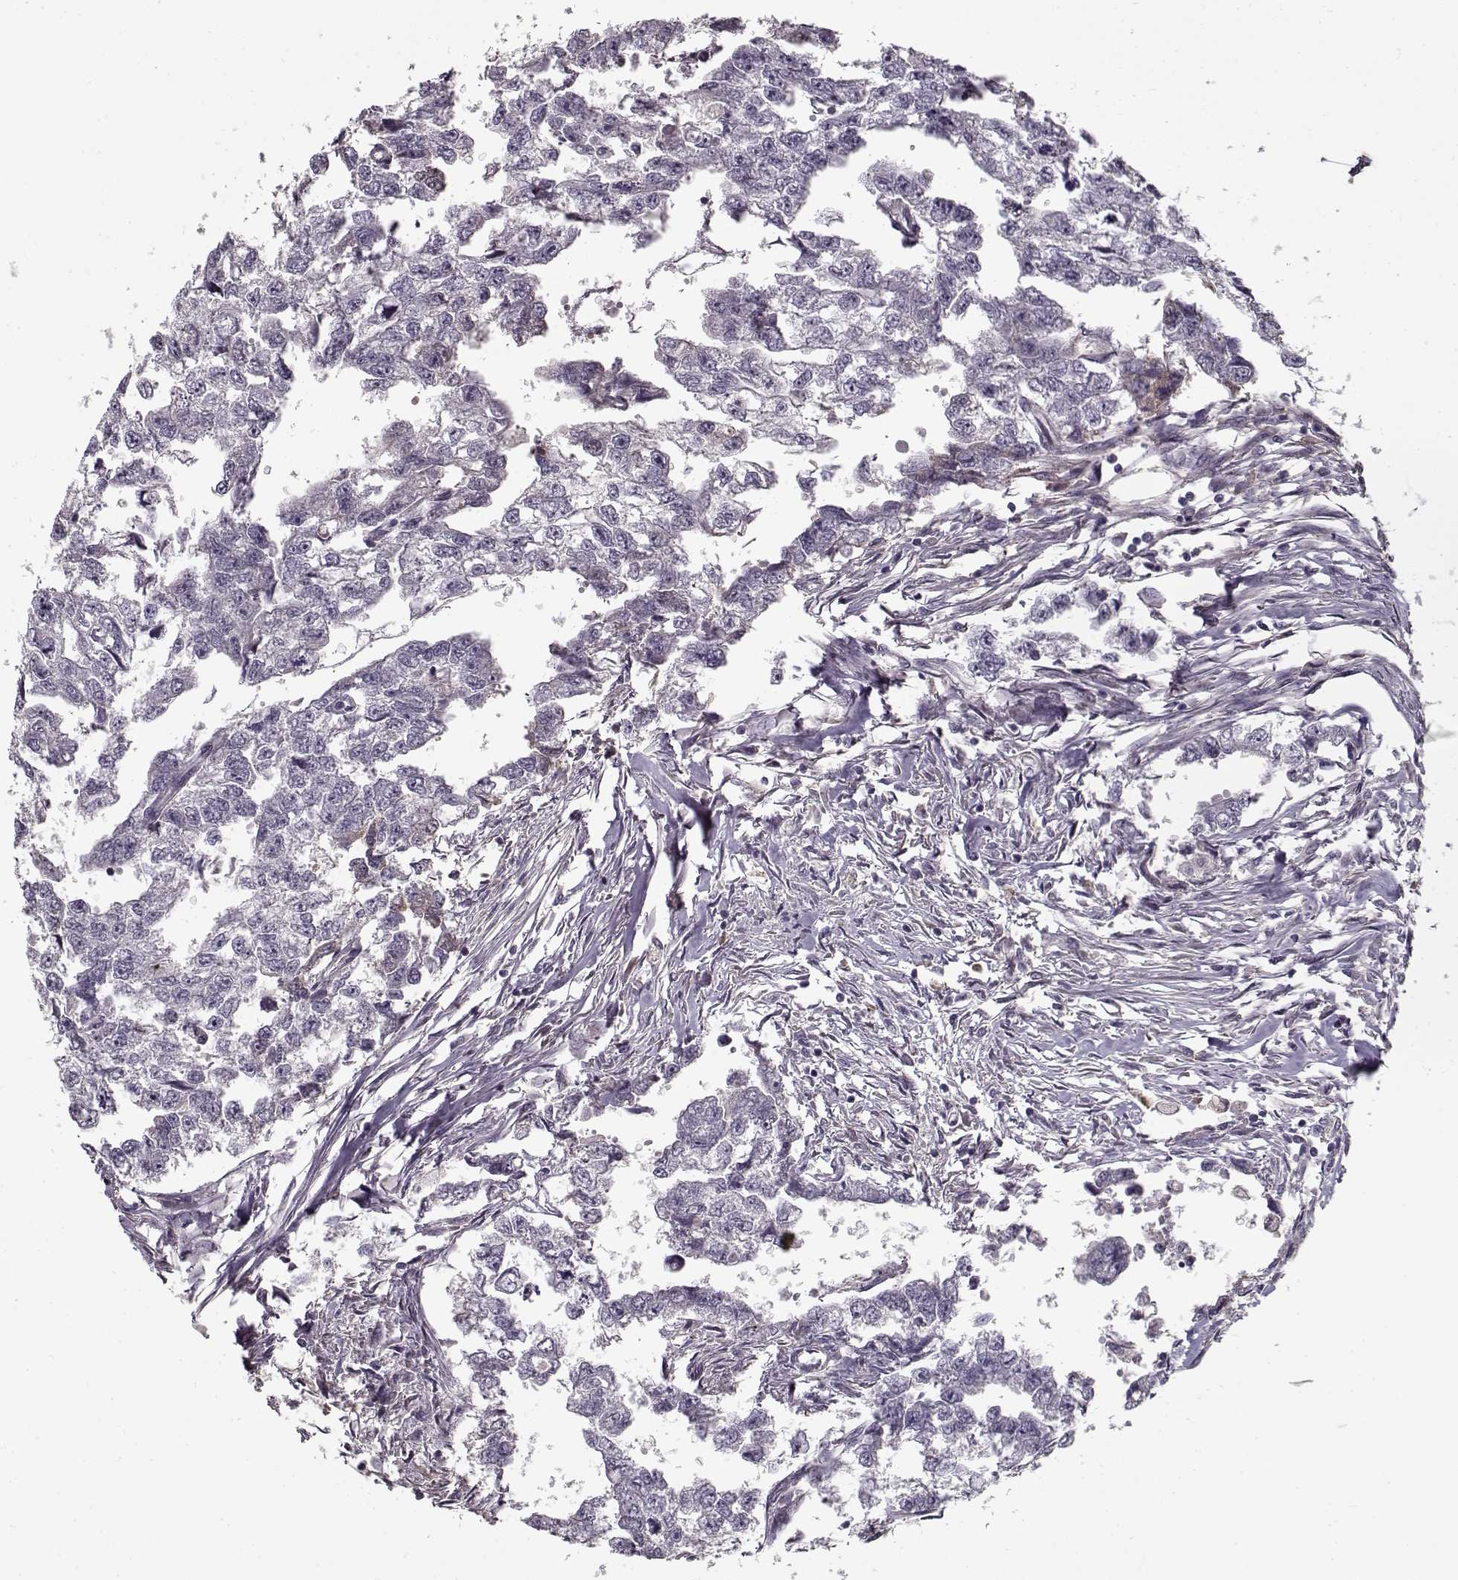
{"staining": {"intensity": "negative", "quantity": "none", "location": "none"}, "tissue": "testis cancer", "cell_type": "Tumor cells", "image_type": "cancer", "snomed": [{"axis": "morphology", "description": "Carcinoma, Embryonal, NOS"}, {"axis": "morphology", "description": "Teratoma, malignant, NOS"}, {"axis": "topography", "description": "Testis"}], "caption": "The IHC image has no significant expression in tumor cells of testis cancer (teratoma (malignant)) tissue.", "gene": "LAMA2", "patient": {"sex": "male", "age": 44}}